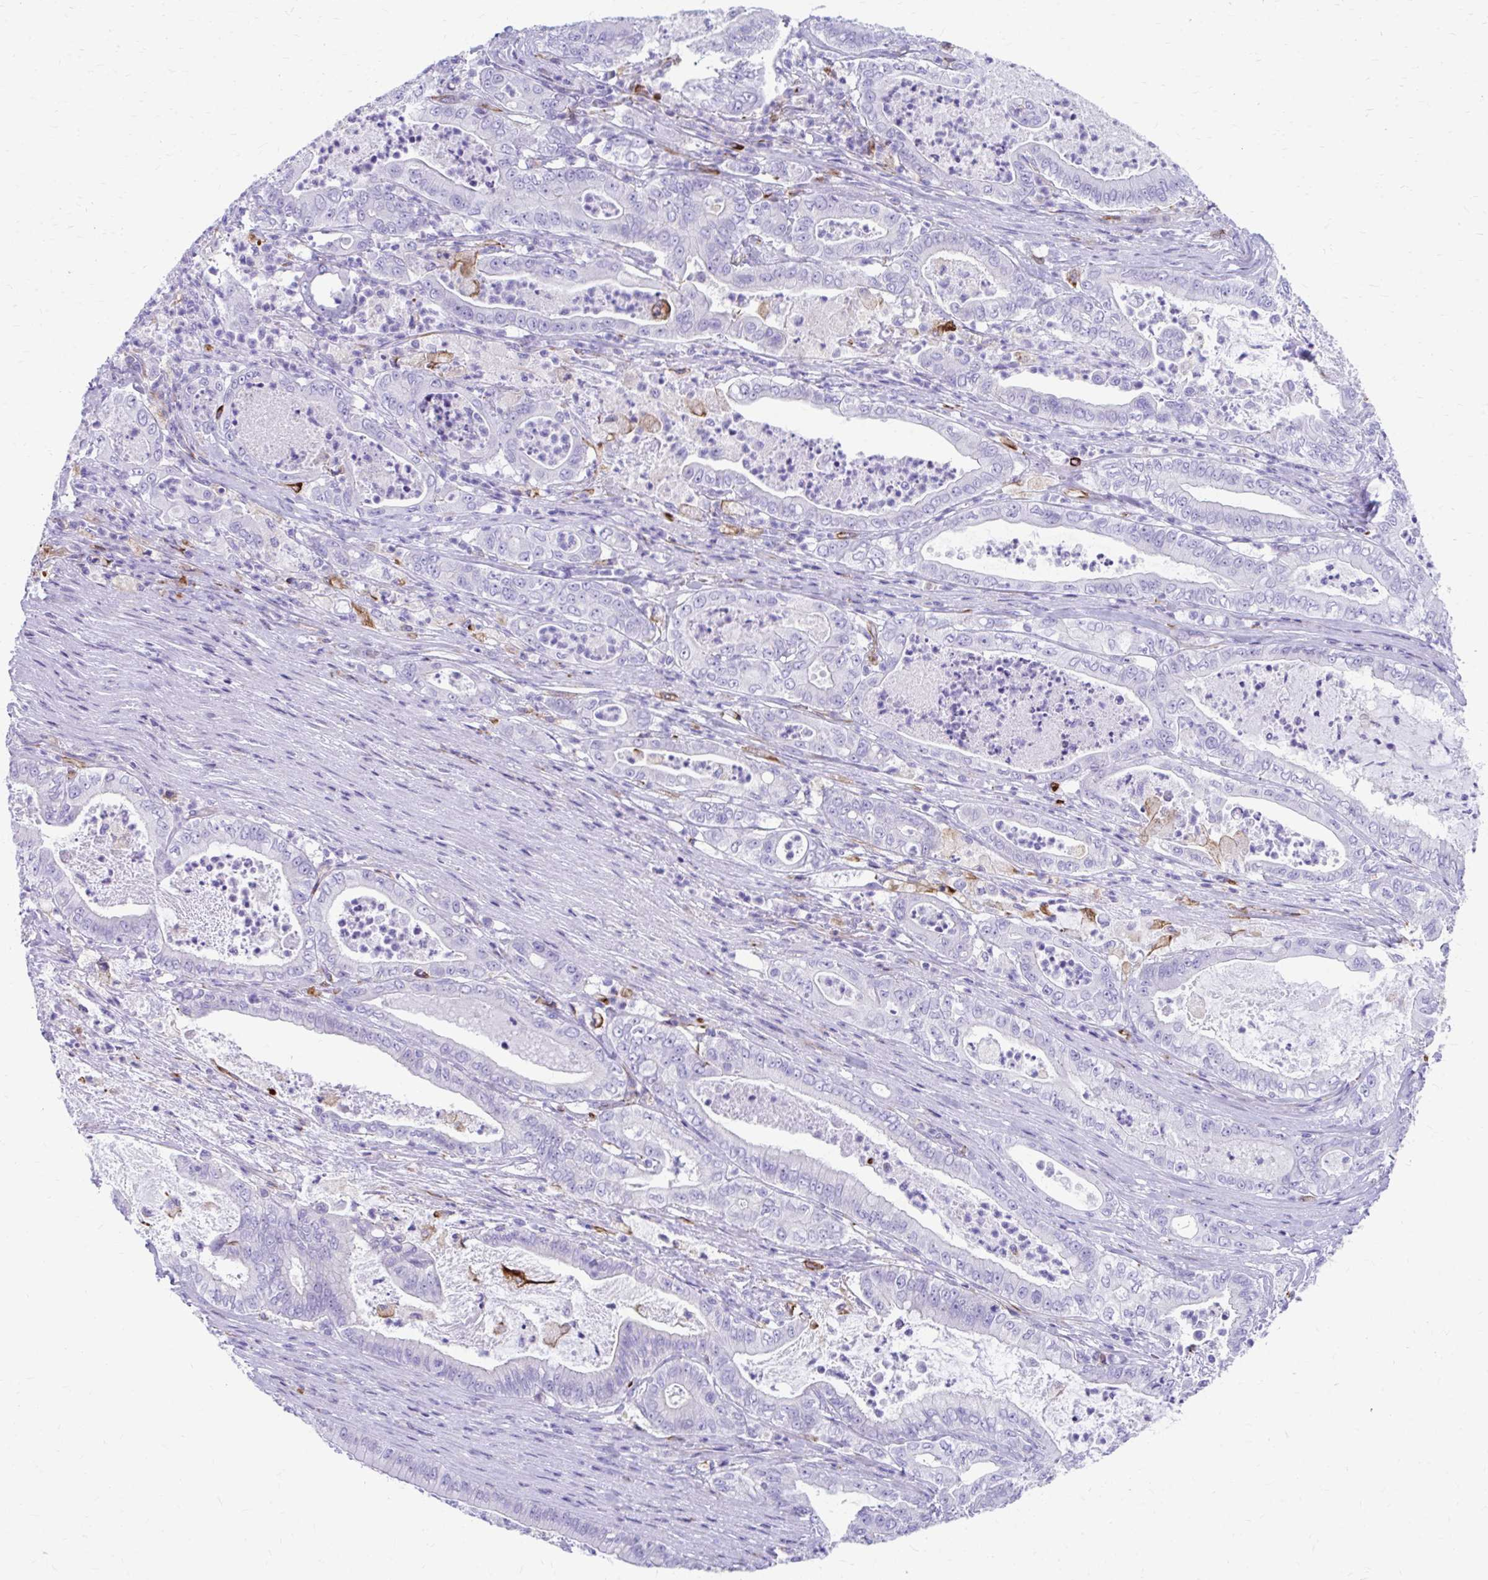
{"staining": {"intensity": "negative", "quantity": "none", "location": "none"}, "tissue": "pancreatic cancer", "cell_type": "Tumor cells", "image_type": "cancer", "snomed": [{"axis": "morphology", "description": "Adenocarcinoma, NOS"}, {"axis": "topography", "description": "Pancreas"}], "caption": "Immunohistochemistry (IHC) image of neoplastic tissue: adenocarcinoma (pancreatic) stained with DAB (3,3'-diaminobenzidine) displays no significant protein expression in tumor cells.", "gene": "ZNF699", "patient": {"sex": "male", "age": 71}}